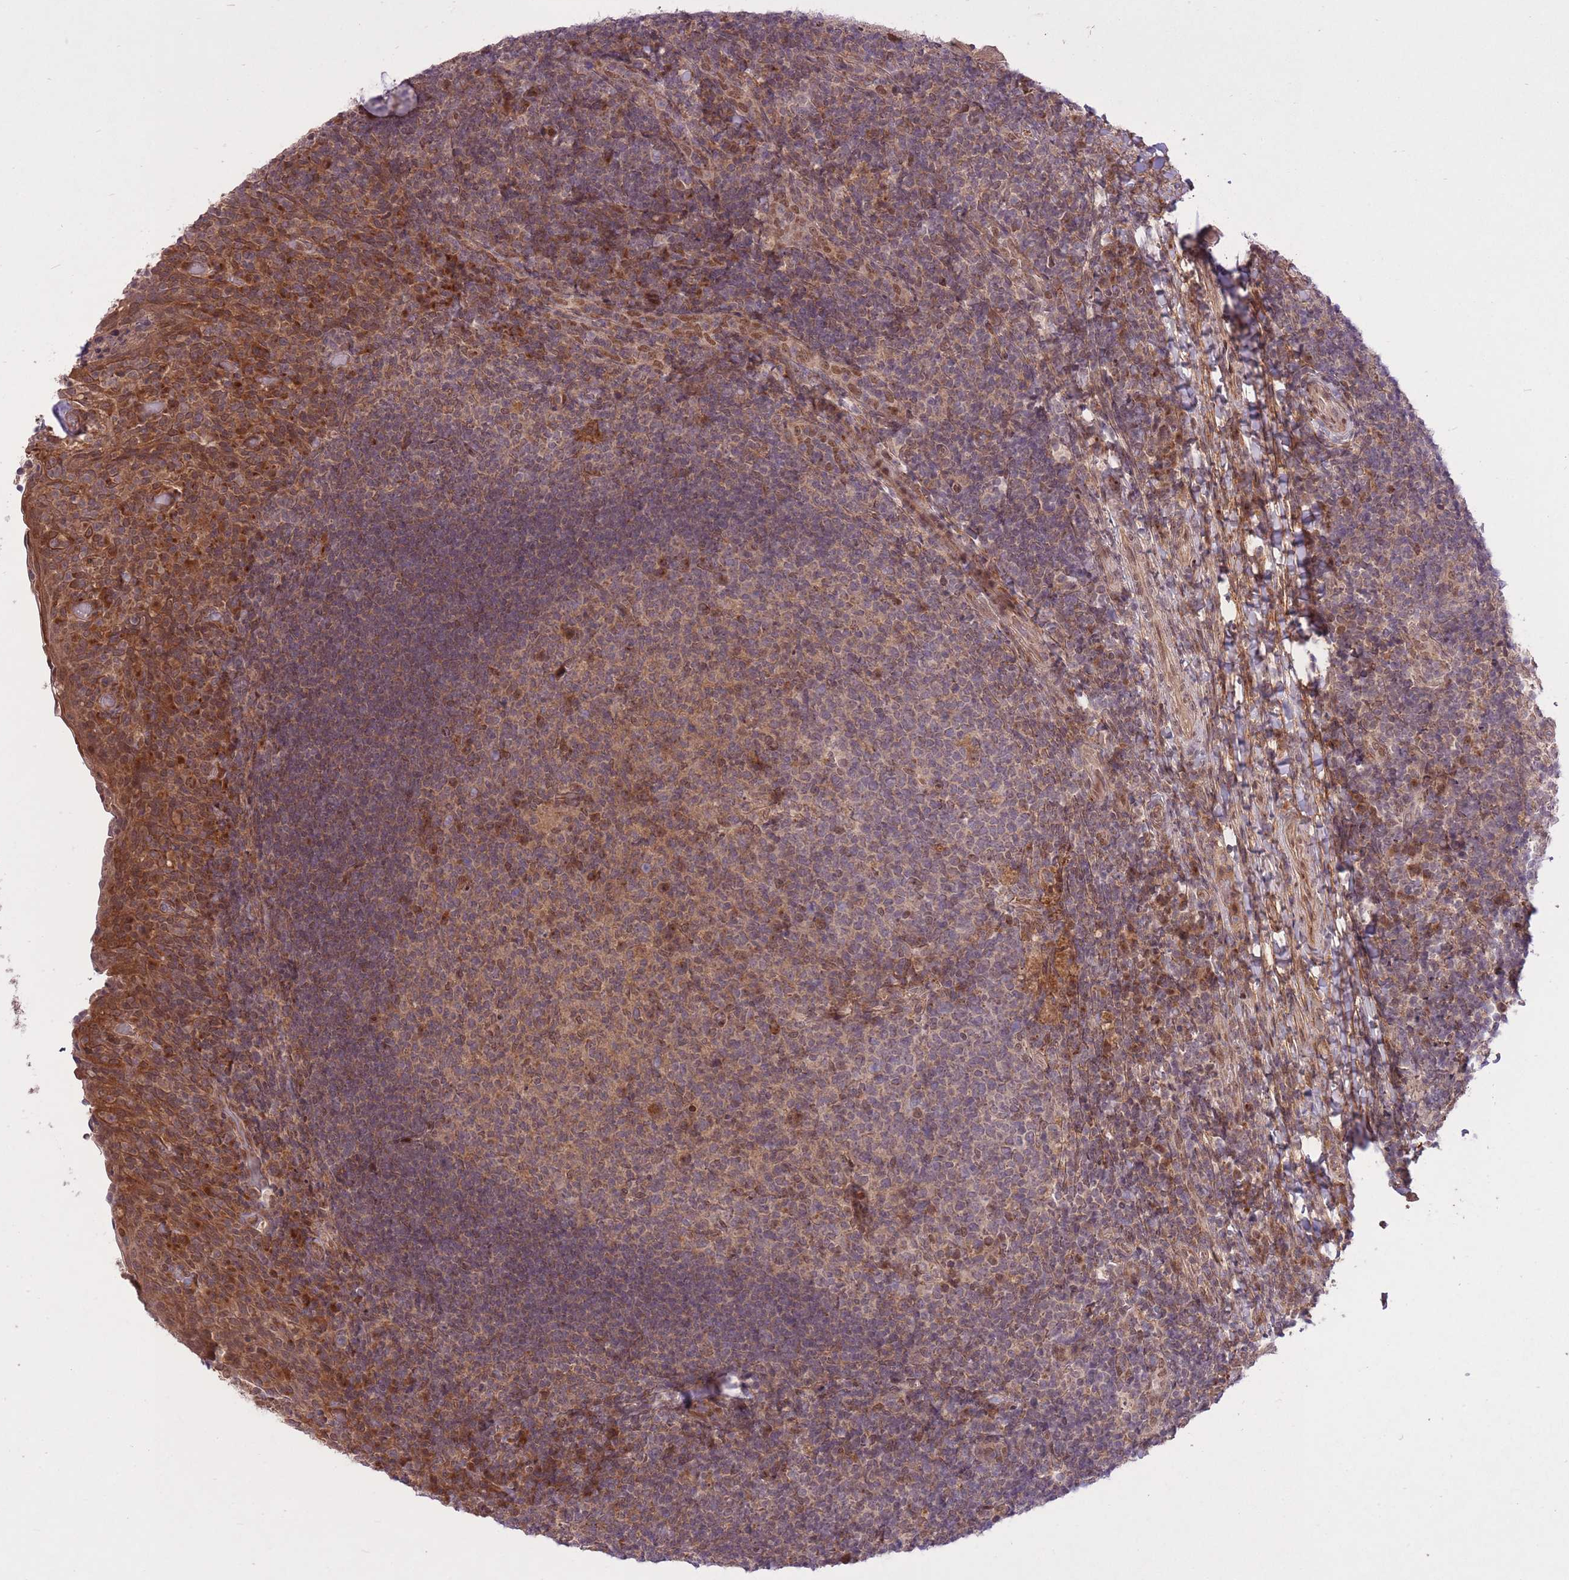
{"staining": {"intensity": "moderate", "quantity": "<25%", "location": "cytoplasmic/membranous,nuclear"}, "tissue": "tonsil", "cell_type": "Germinal center cells", "image_type": "normal", "snomed": [{"axis": "morphology", "description": "Normal tissue, NOS"}, {"axis": "topography", "description": "Tonsil"}], "caption": "Immunohistochemistry (IHC) (DAB) staining of normal tonsil shows moderate cytoplasmic/membranous,nuclear protein positivity in approximately <25% of germinal center cells.", "gene": "ZNF391", "patient": {"sex": "female", "age": 10}}